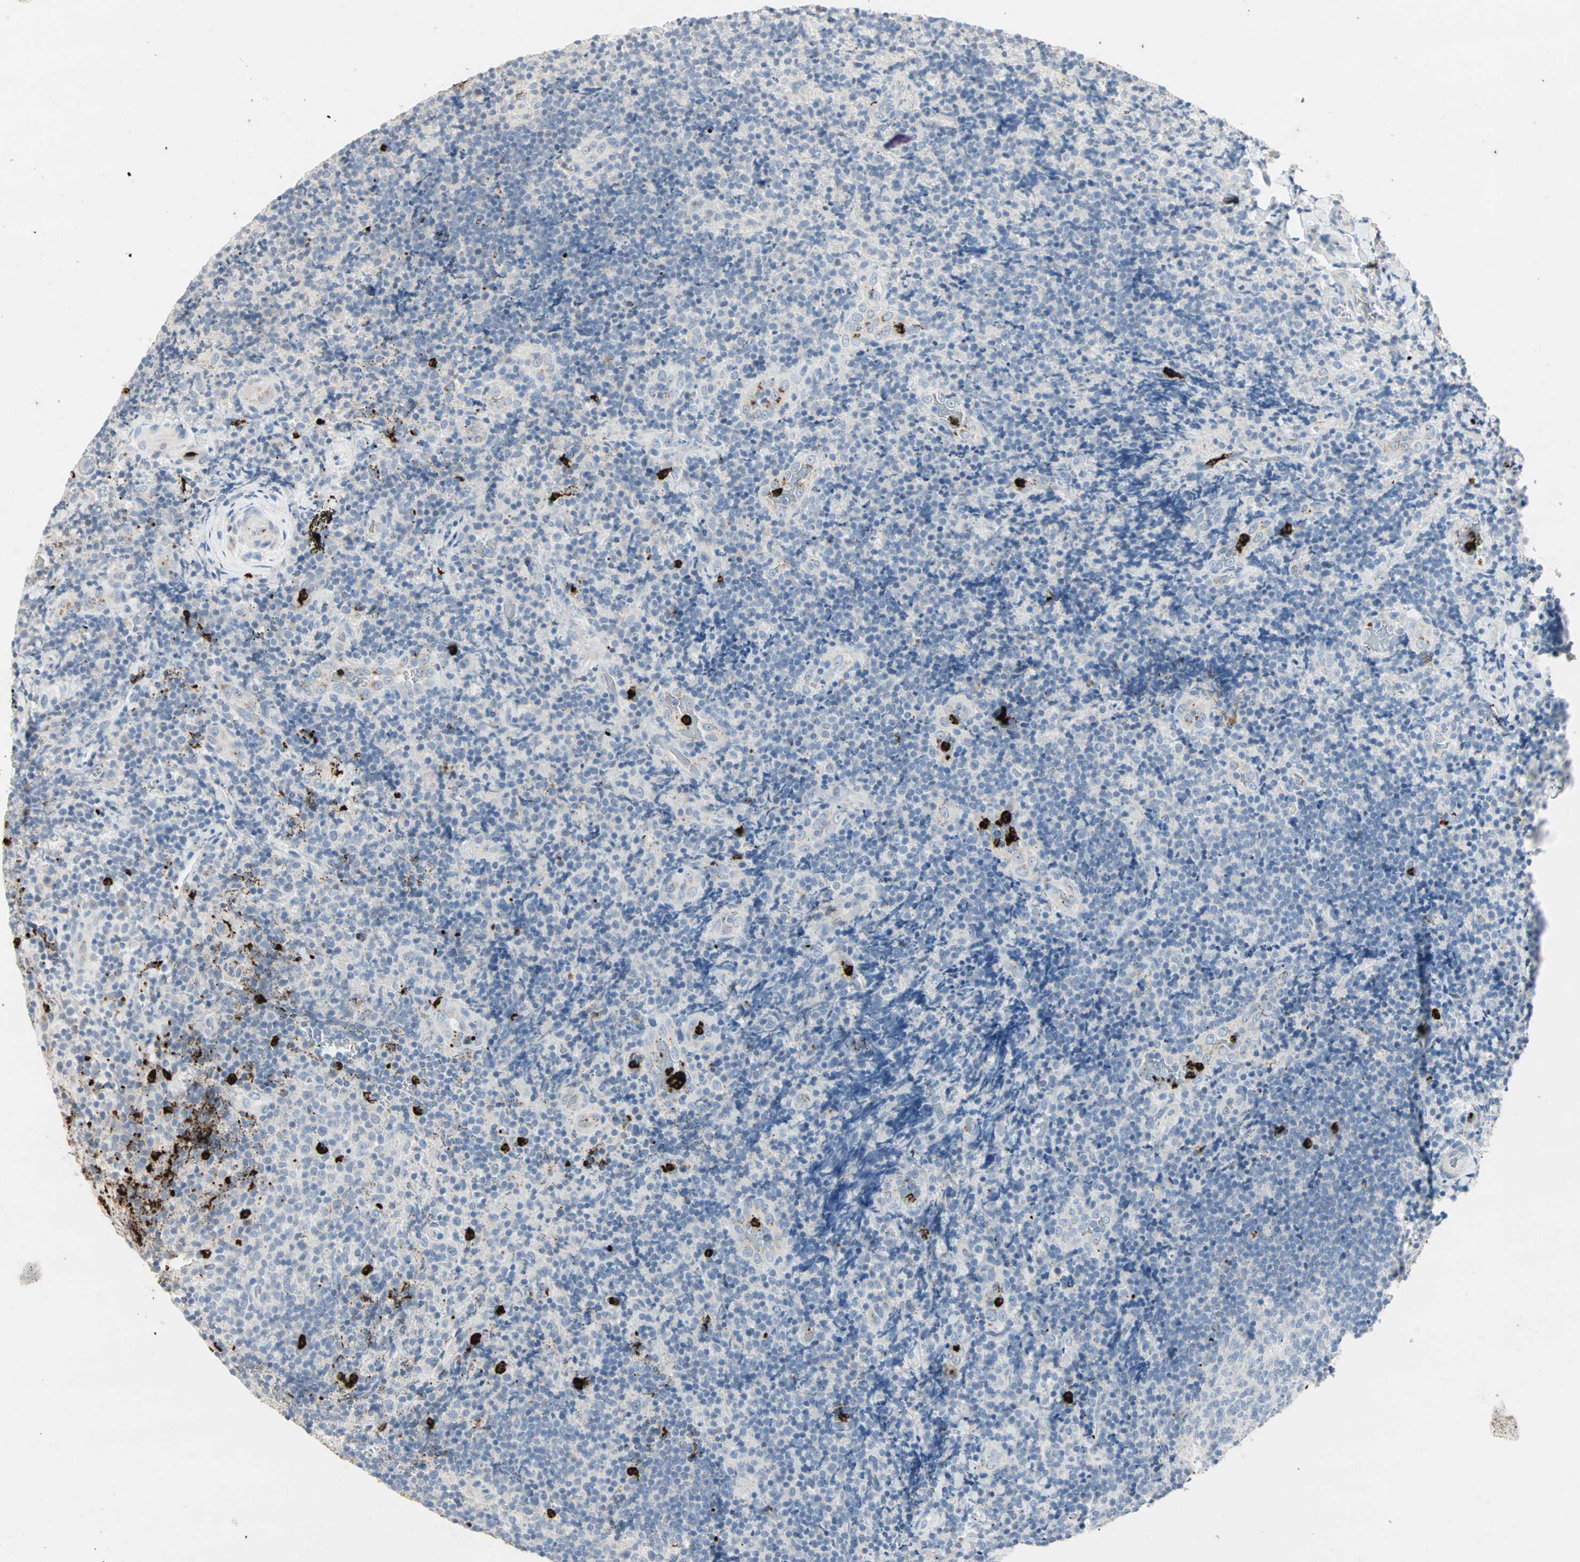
{"staining": {"intensity": "negative", "quantity": "none", "location": "none"}, "tissue": "lymphoma", "cell_type": "Tumor cells", "image_type": "cancer", "snomed": [{"axis": "morphology", "description": "Malignant lymphoma, non-Hodgkin's type, High grade"}, {"axis": "topography", "description": "Tonsil"}], "caption": "Image shows no significant protein positivity in tumor cells of high-grade malignant lymphoma, non-Hodgkin's type.", "gene": "CEACAM6", "patient": {"sex": "female", "age": 36}}